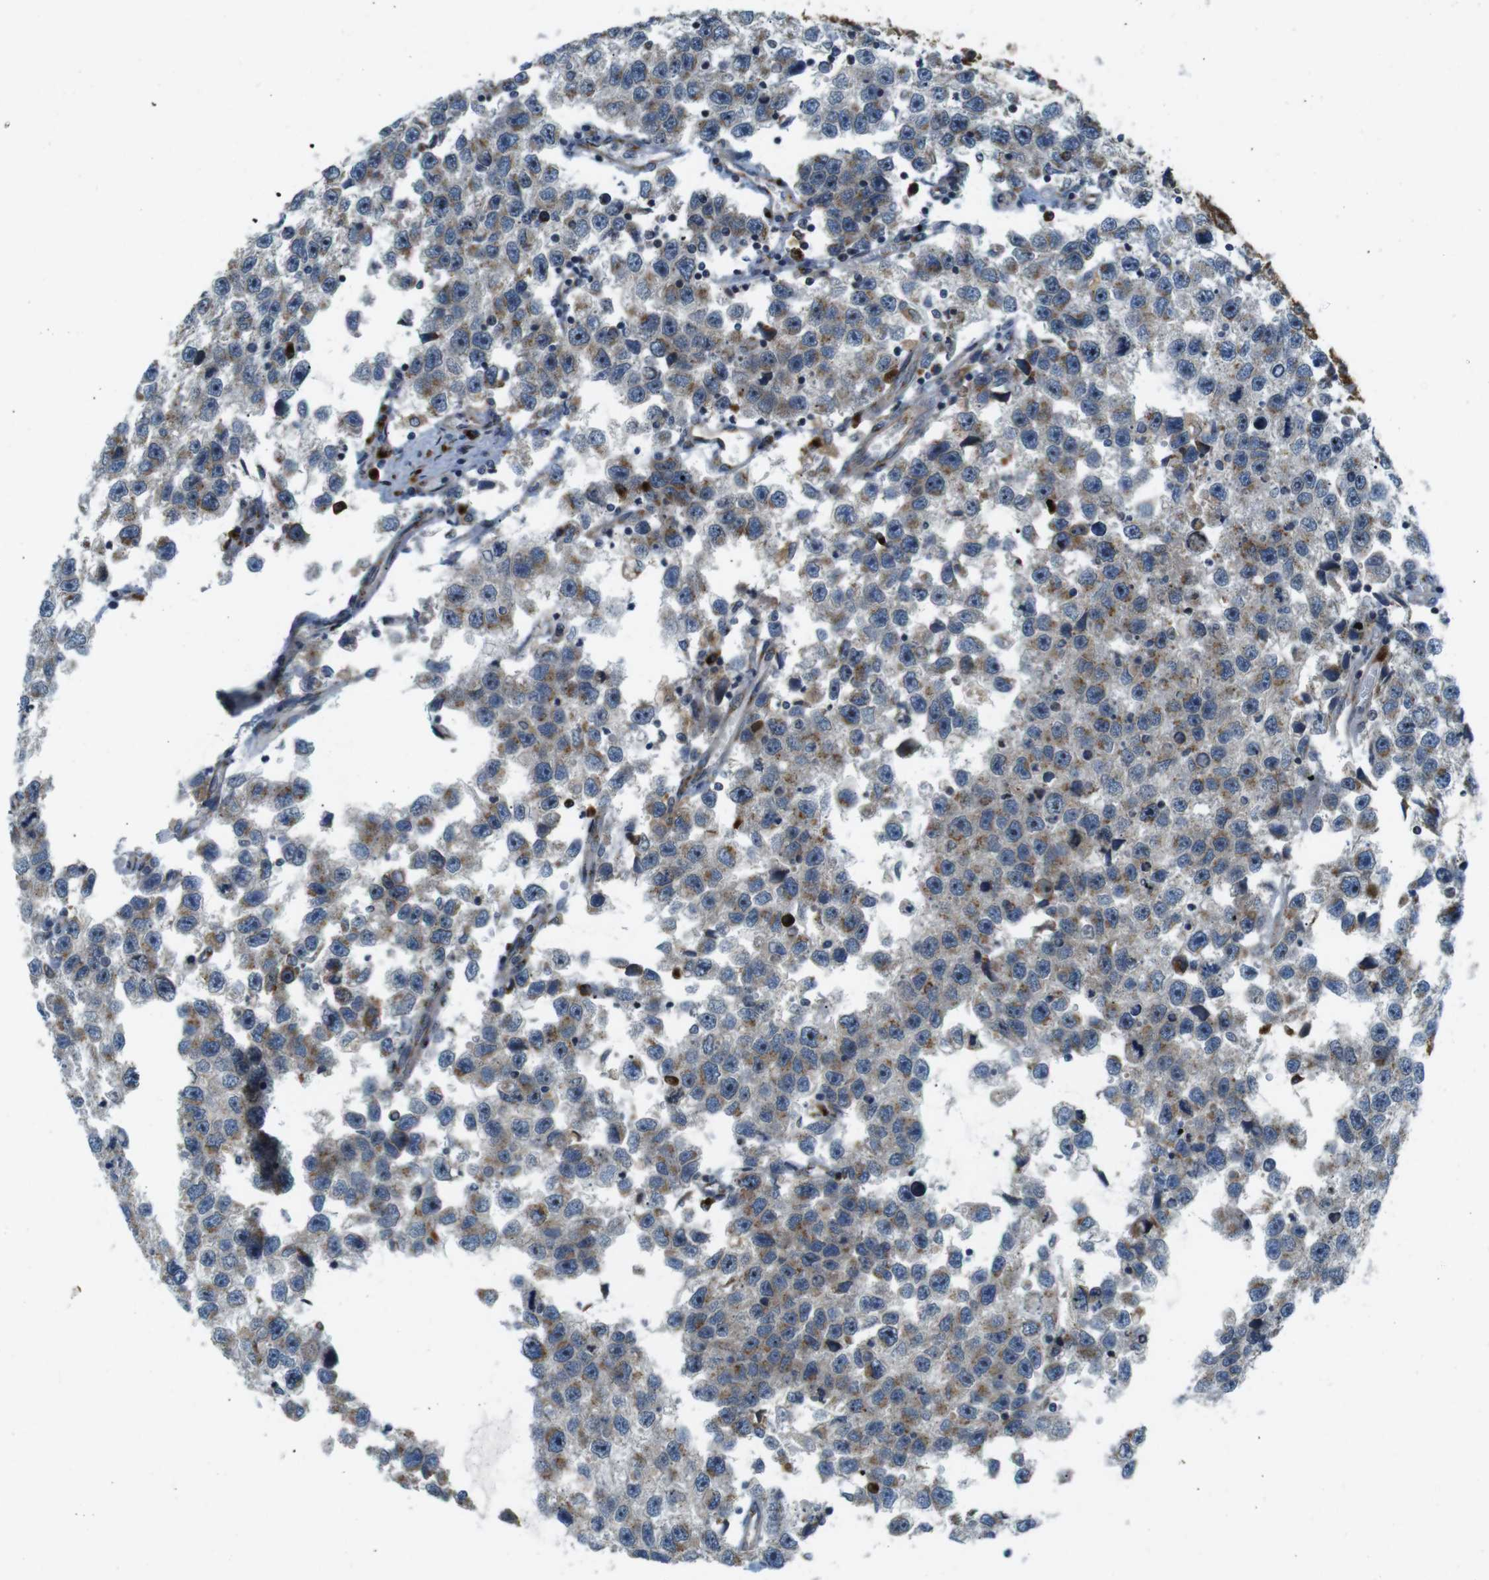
{"staining": {"intensity": "moderate", "quantity": ">75%", "location": "cytoplasmic/membranous"}, "tissue": "testis cancer", "cell_type": "Tumor cells", "image_type": "cancer", "snomed": [{"axis": "morphology", "description": "Seminoma, NOS"}, {"axis": "topography", "description": "Testis"}], "caption": "Immunohistochemistry of human testis cancer displays medium levels of moderate cytoplasmic/membranous staining in approximately >75% of tumor cells.", "gene": "TMEM143", "patient": {"sex": "male", "age": 33}}